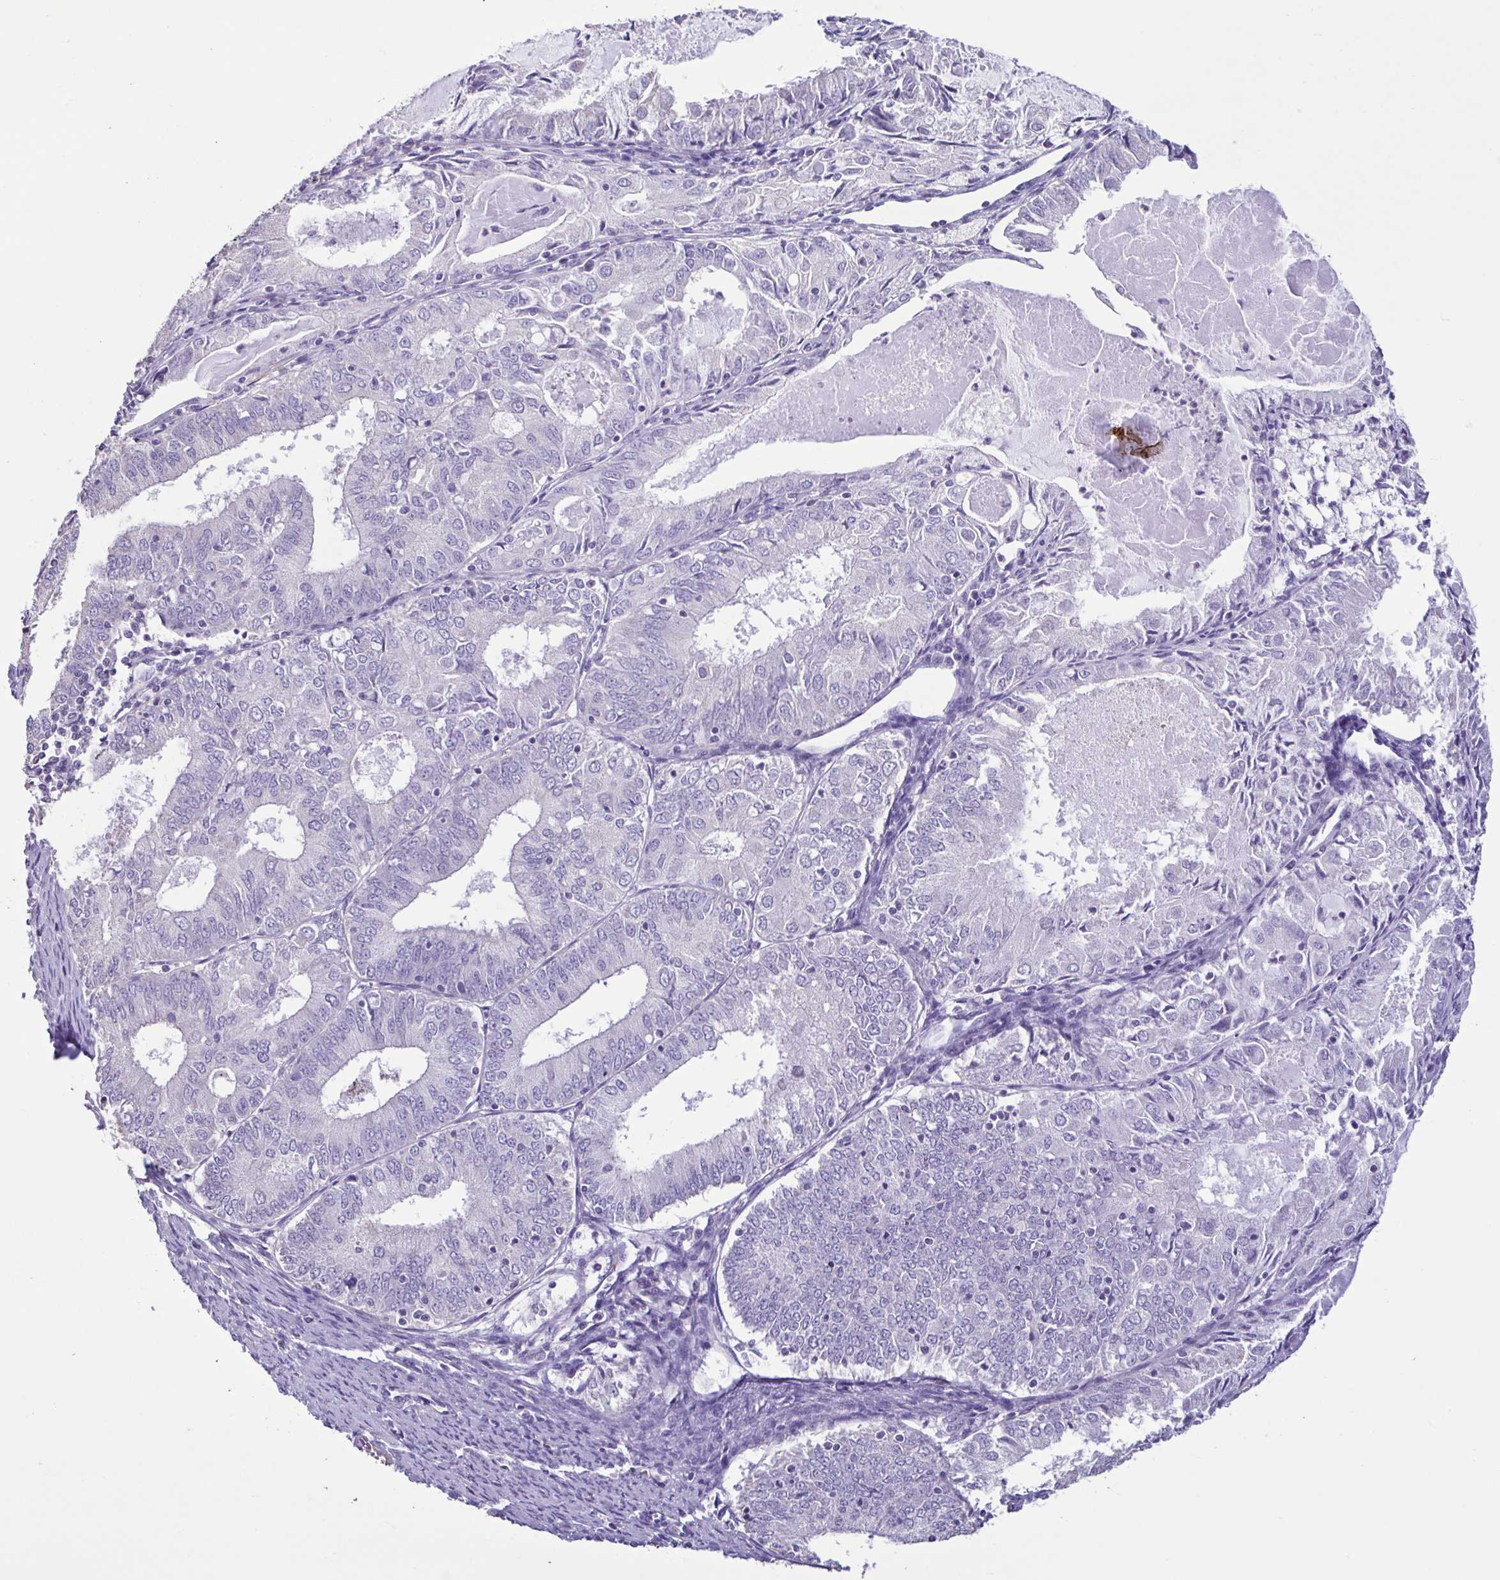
{"staining": {"intensity": "negative", "quantity": "none", "location": "none"}, "tissue": "endometrial cancer", "cell_type": "Tumor cells", "image_type": "cancer", "snomed": [{"axis": "morphology", "description": "Adenocarcinoma, NOS"}, {"axis": "topography", "description": "Endometrium"}], "caption": "High magnification brightfield microscopy of endometrial cancer stained with DAB (3,3'-diaminobenzidine) (brown) and counterstained with hematoxylin (blue): tumor cells show no significant staining.", "gene": "PLA2G4E", "patient": {"sex": "female", "age": 57}}